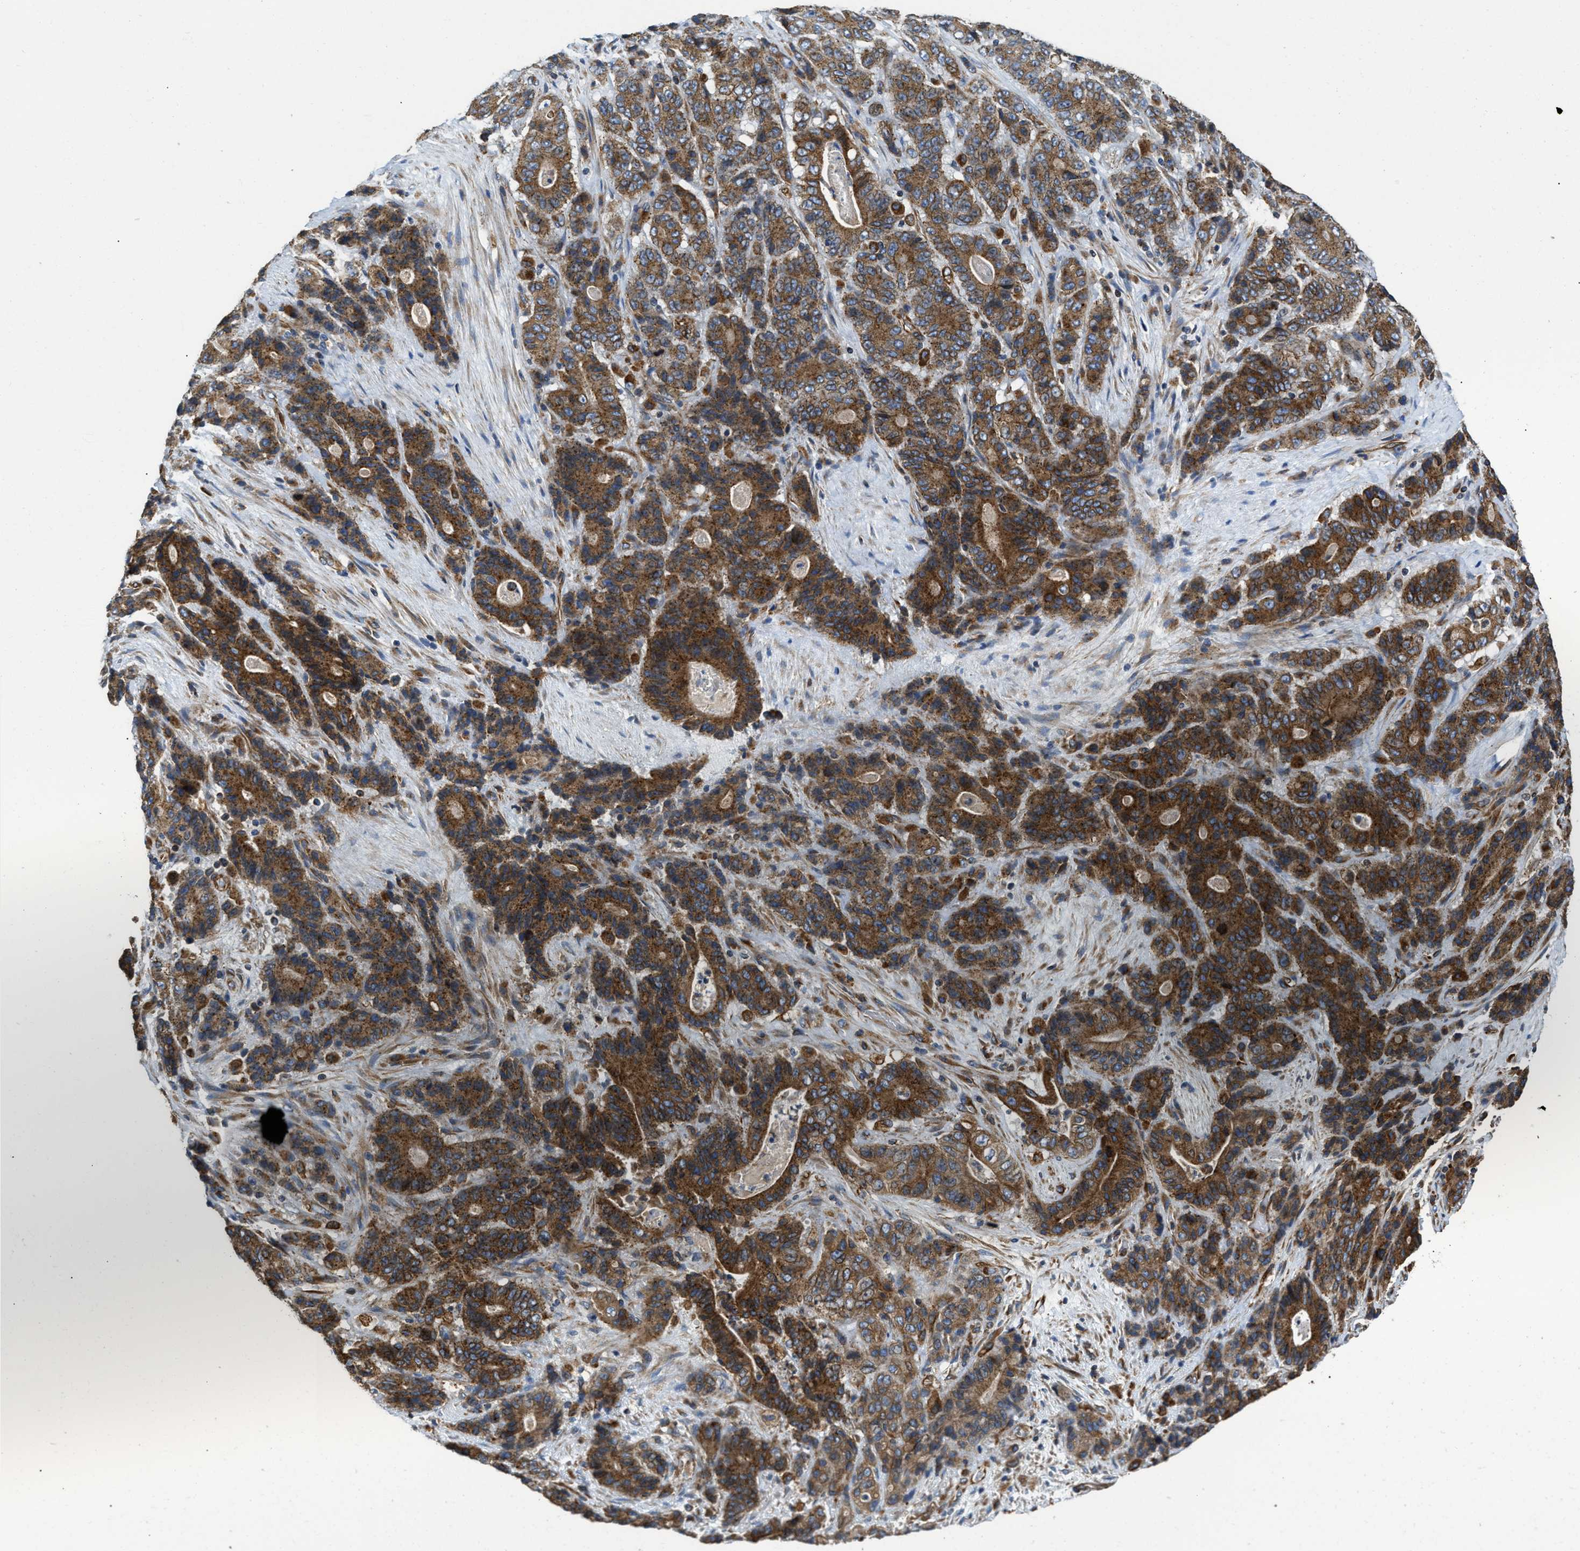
{"staining": {"intensity": "moderate", "quantity": ">75%", "location": "cytoplasmic/membranous"}, "tissue": "stomach cancer", "cell_type": "Tumor cells", "image_type": "cancer", "snomed": [{"axis": "morphology", "description": "Adenocarcinoma, NOS"}, {"axis": "topography", "description": "Stomach"}], "caption": "Immunohistochemical staining of human adenocarcinoma (stomach) demonstrates moderate cytoplasmic/membranous protein staining in about >75% of tumor cells.", "gene": "HSD17B12", "patient": {"sex": "female", "age": 73}}